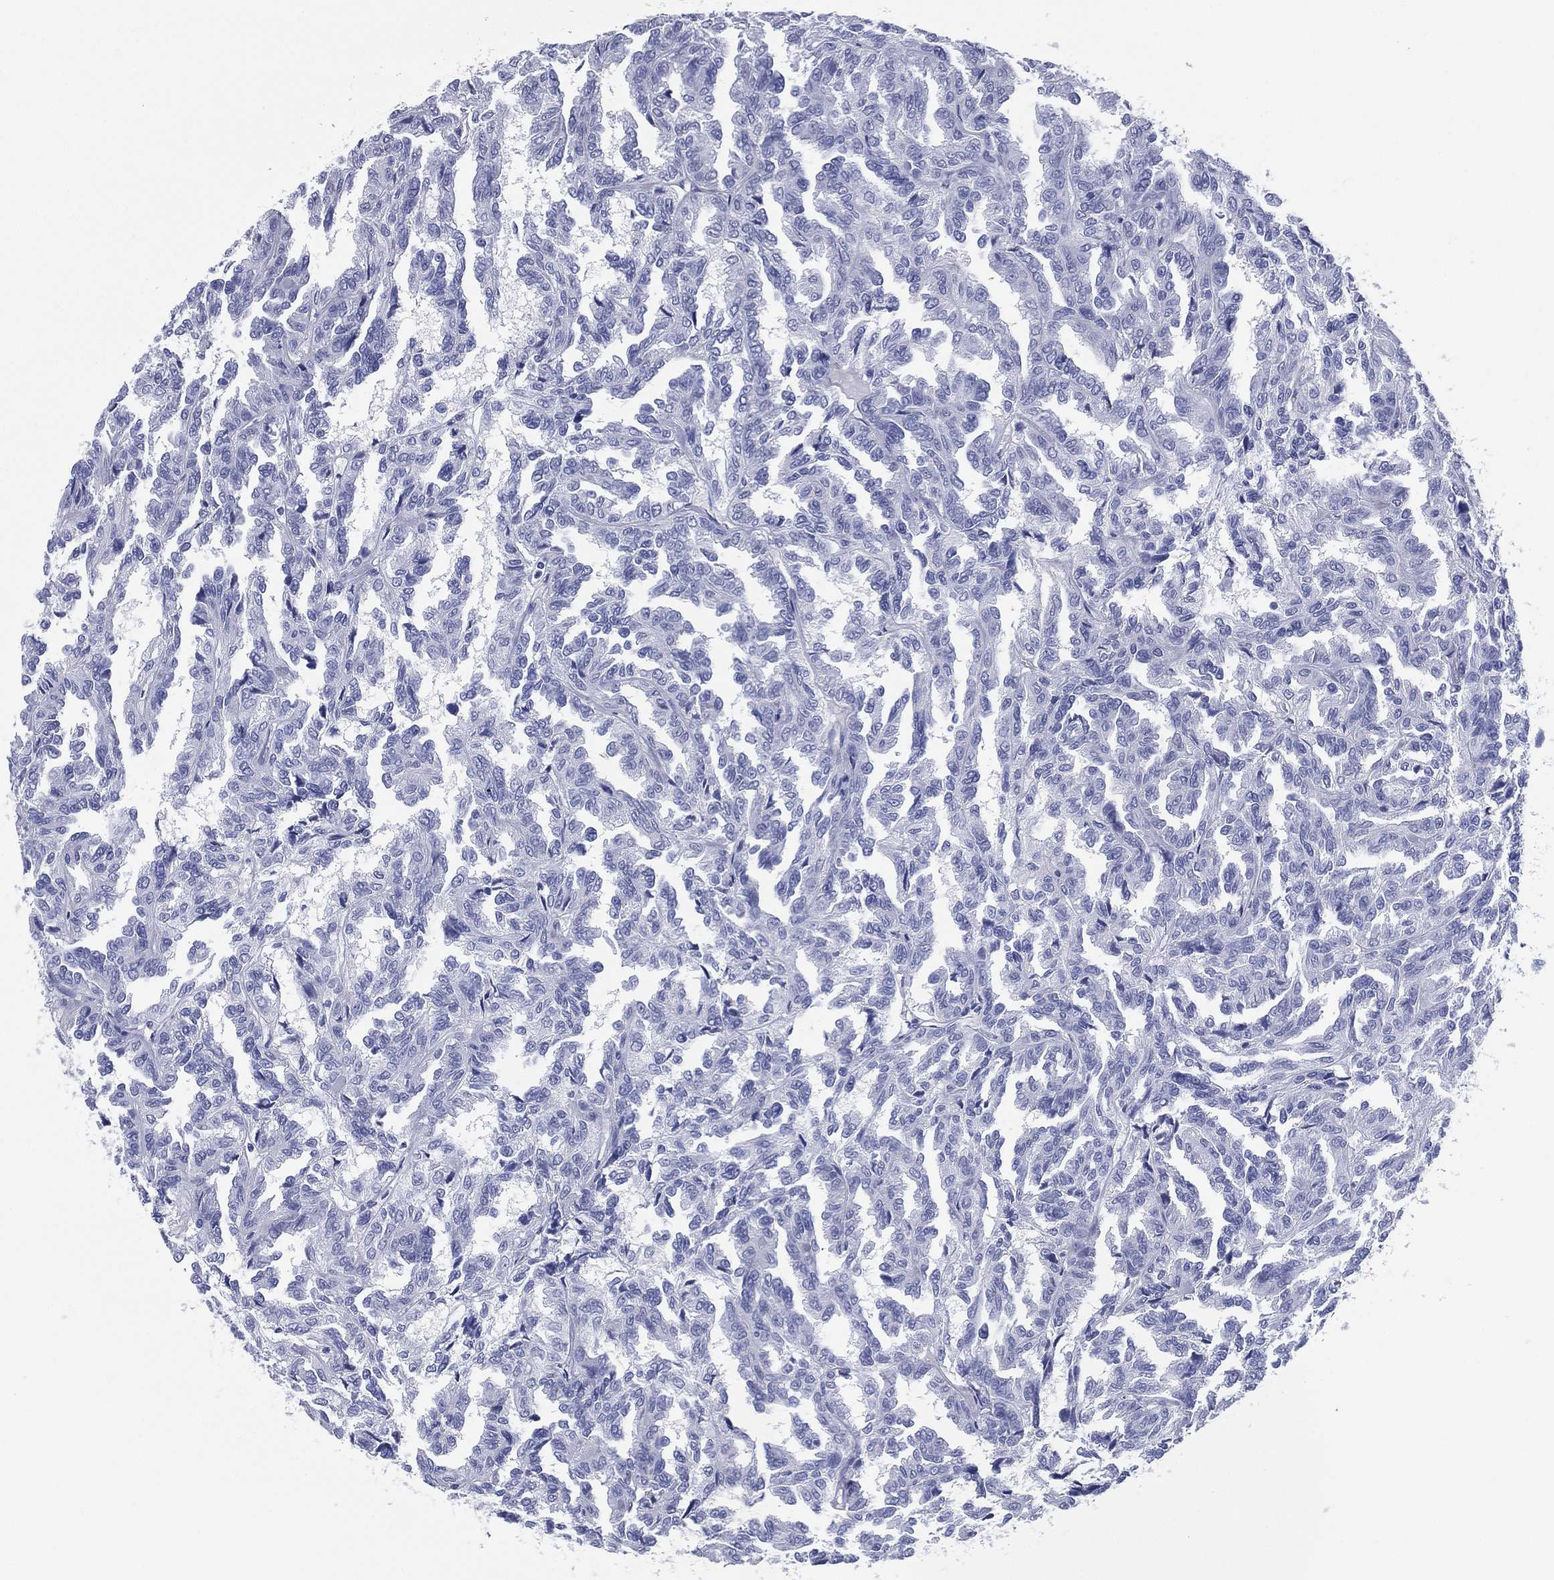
{"staining": {"intensity": "negative", "quantity": "none", "location": "none"}, "tissue": "renal cancer", "cell_type": "Tumor cells", "image_type": "cancer", "snomed": [{"axis": "morphology", "description": "Adenocarcinoma, NOS"}, {"axis": "topography", "description": "Kidney"}], "caption": "High power microscopy photomicrograph of an IHC photomicrograph of renal cancer (adenocarcinoma), revealing no significant expression in tumor cells.", "gene": "RSPH4A", "patient": {"sex": "male", "age": 79}}